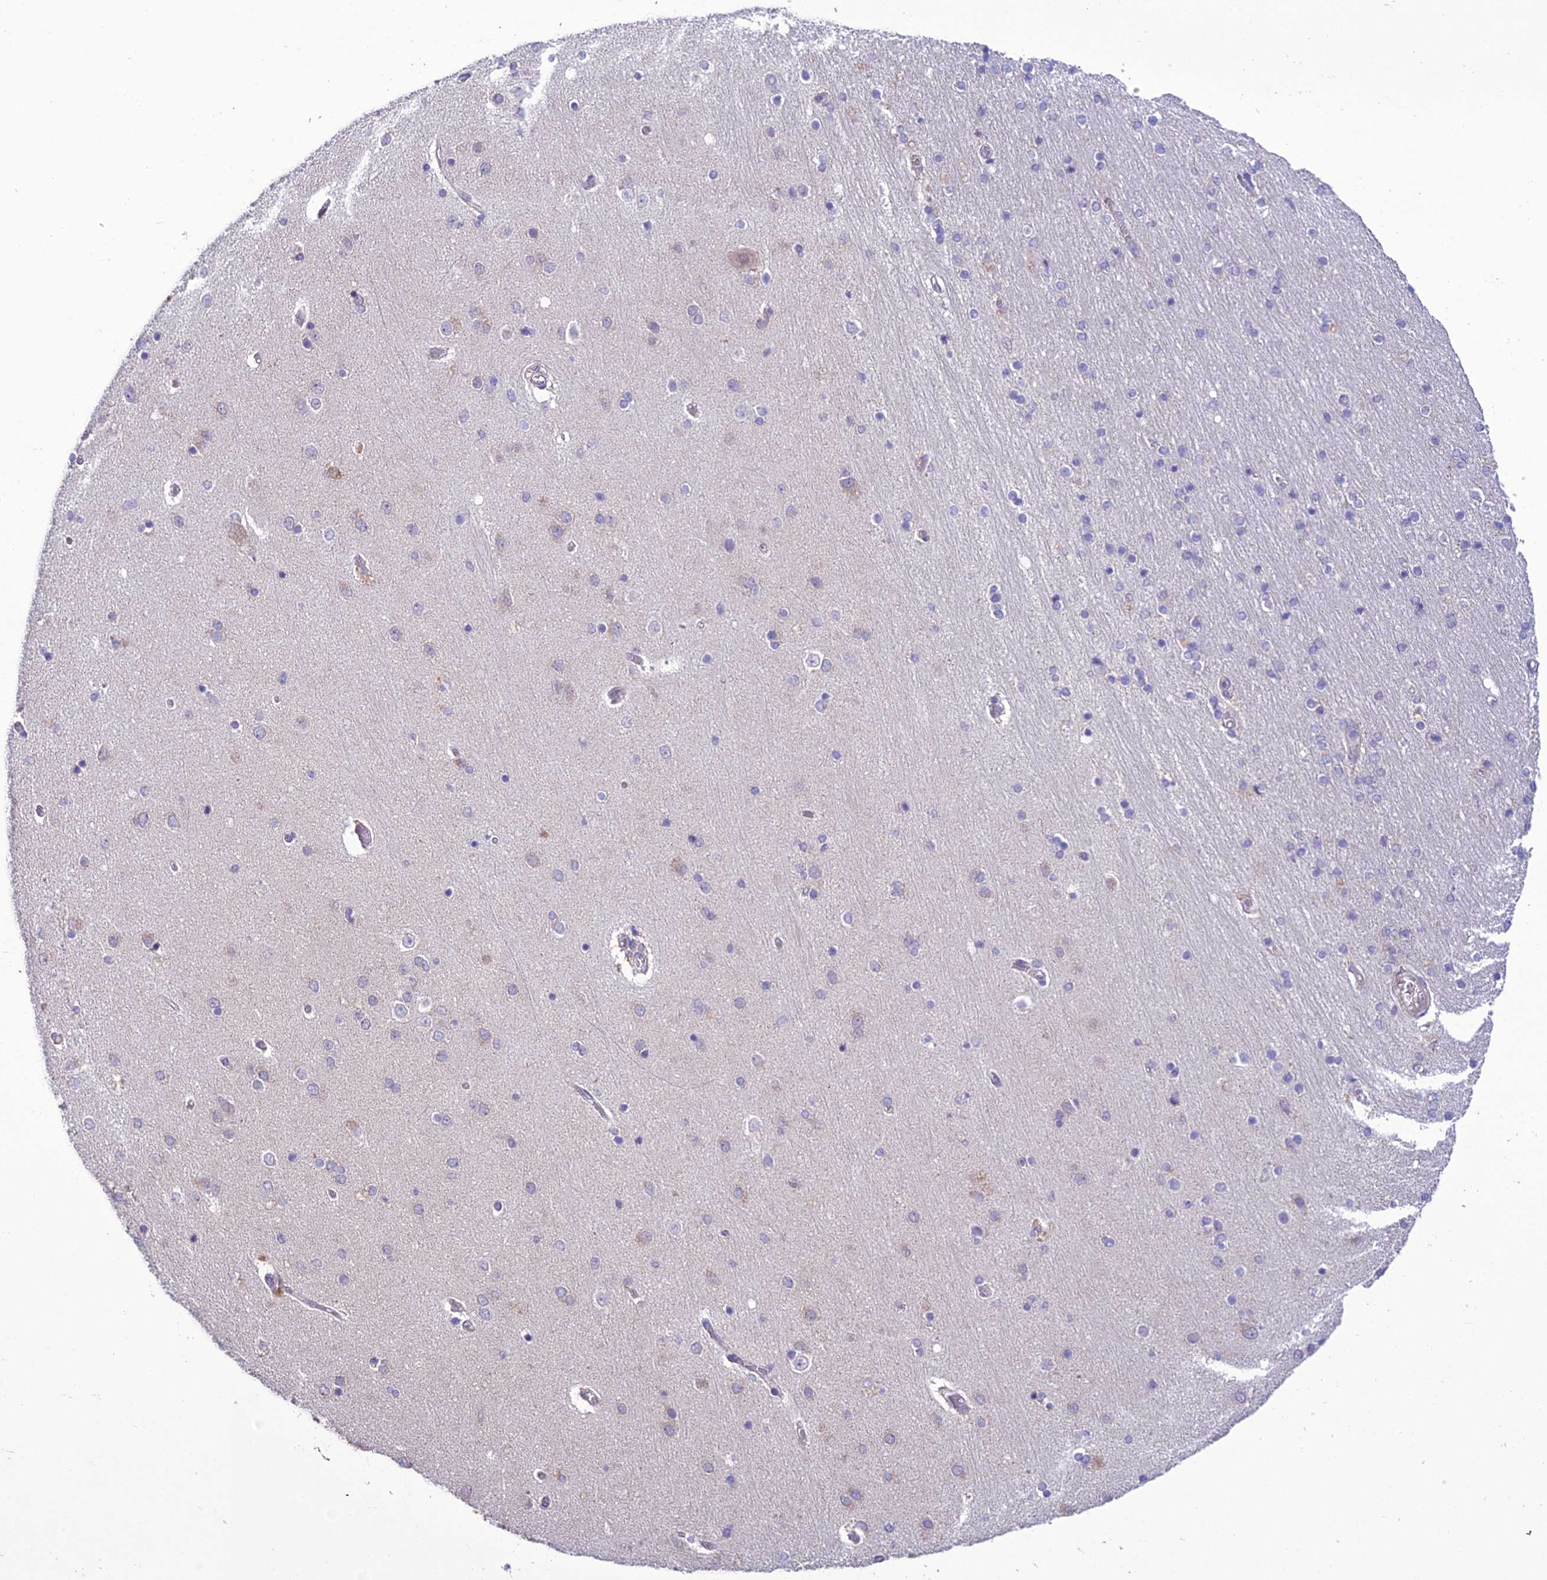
{"staining": {"intensity": "negative", "quantity": "none", "location": "none"}, "tissue": "hippocampus", "cell_type": "Glial cells", "image_type": "normal", "snomed": [{"axis": "morphology", "description": "Normal tissue, NOS"}, {"axis": "topography", "description": "Hippocampus"}], "caption": "Protein analysis of benign hippocampus demonstrates no significant positivity in glial cells.", "gene": "SCRT1", "patient": {"sex": "female", "age": 54}}